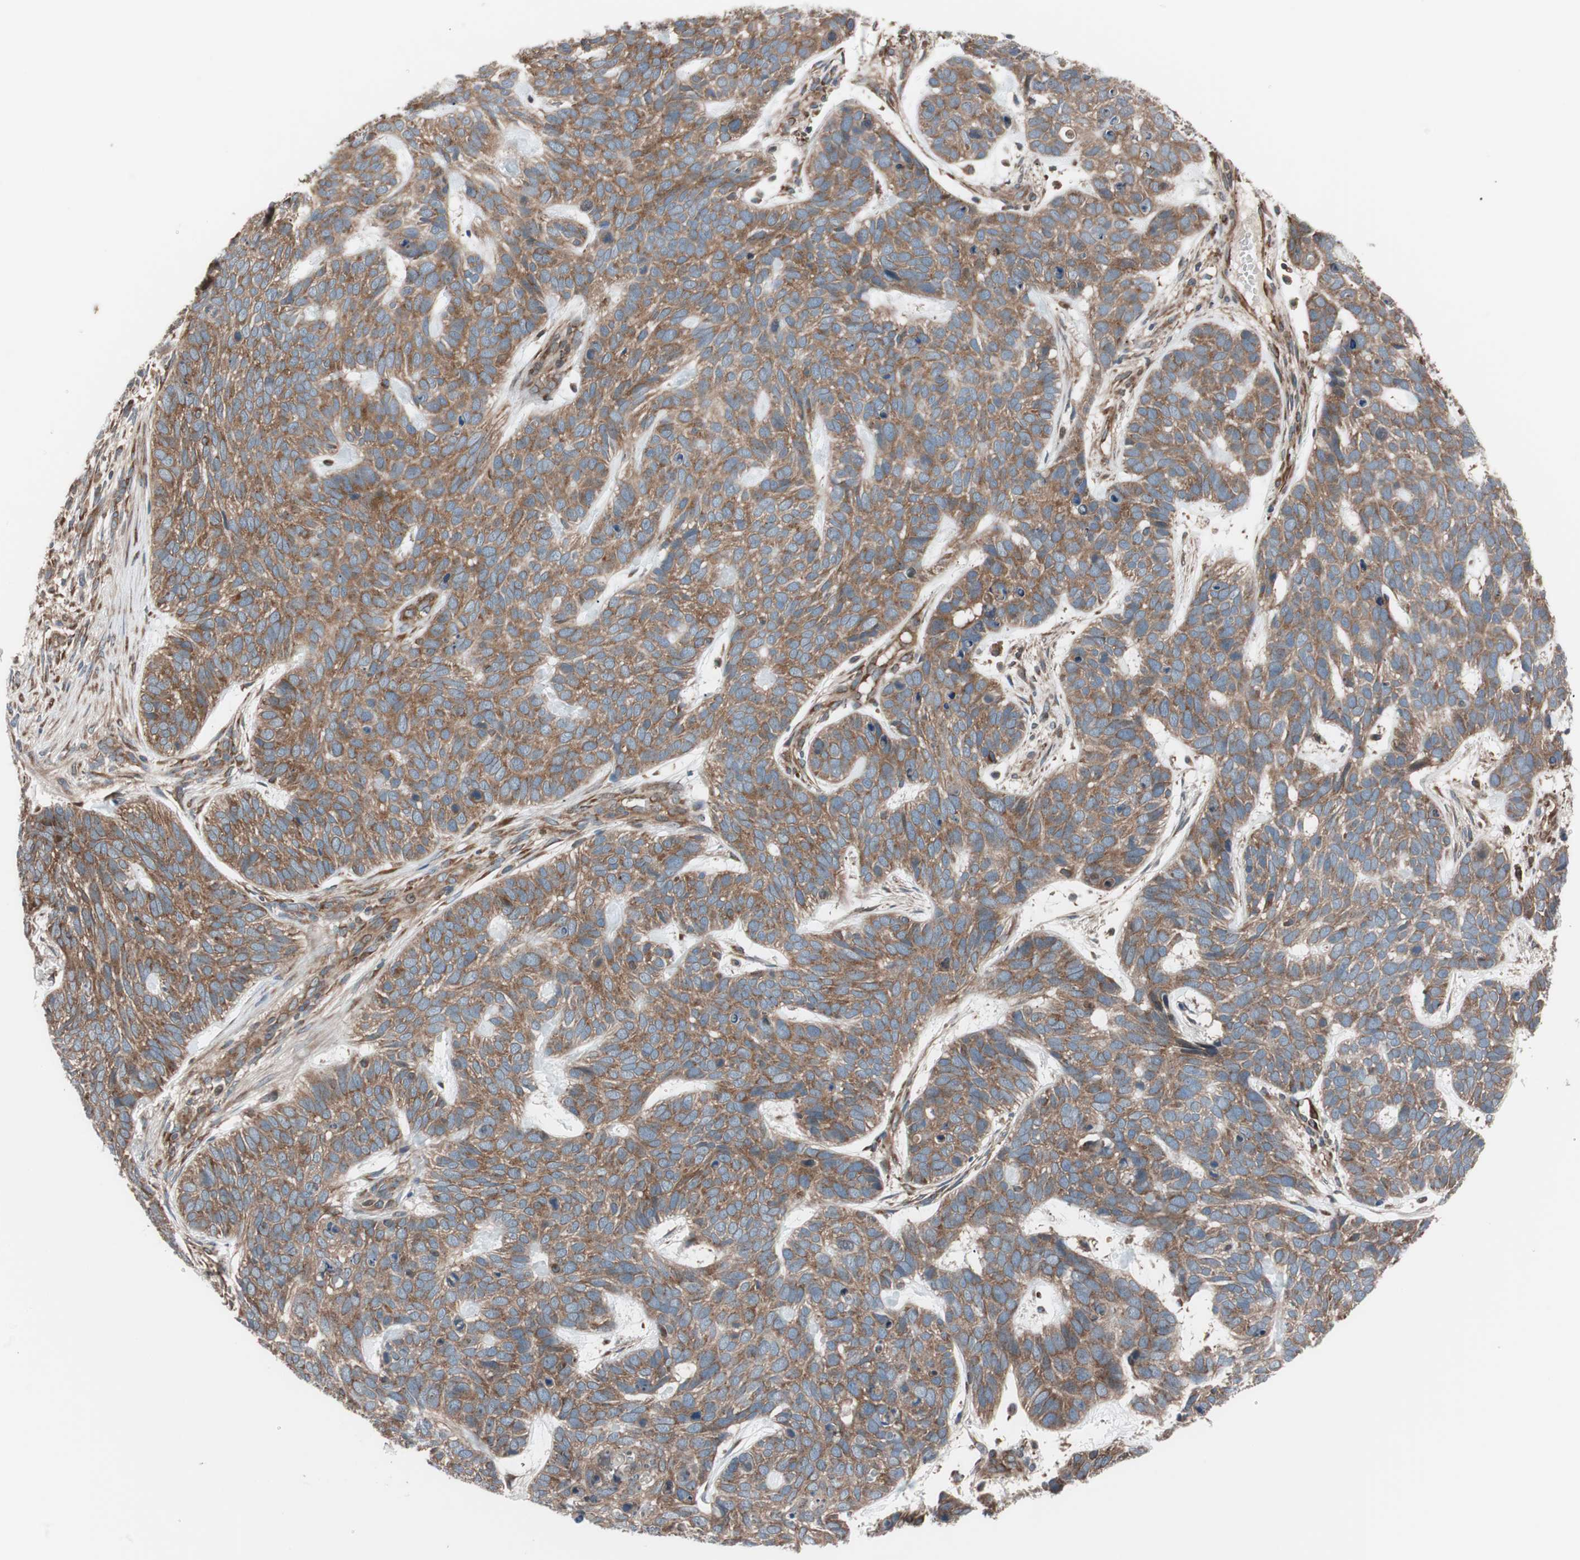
{"staining": {"intensity": "moderate", "quantity": ">75%", "location": "cytoplasmic/membranous"}, "tissue": "skin cancer", "cell_type": "Tumor cells", "image_type": "cancer", "snomed": [{"axis": "morphology", "description": "Basal cell carcinoma"}, {"axis": "topography", "description": "Skin"}], "caption": "Protein expression analysis of skin basal cell carcinoma shows moderate cytoplasmic/membranous positivity in approximately >75% of tumor cells.", "gene": "SEC31A", "patient": {"sex": "male", "age": 87}}